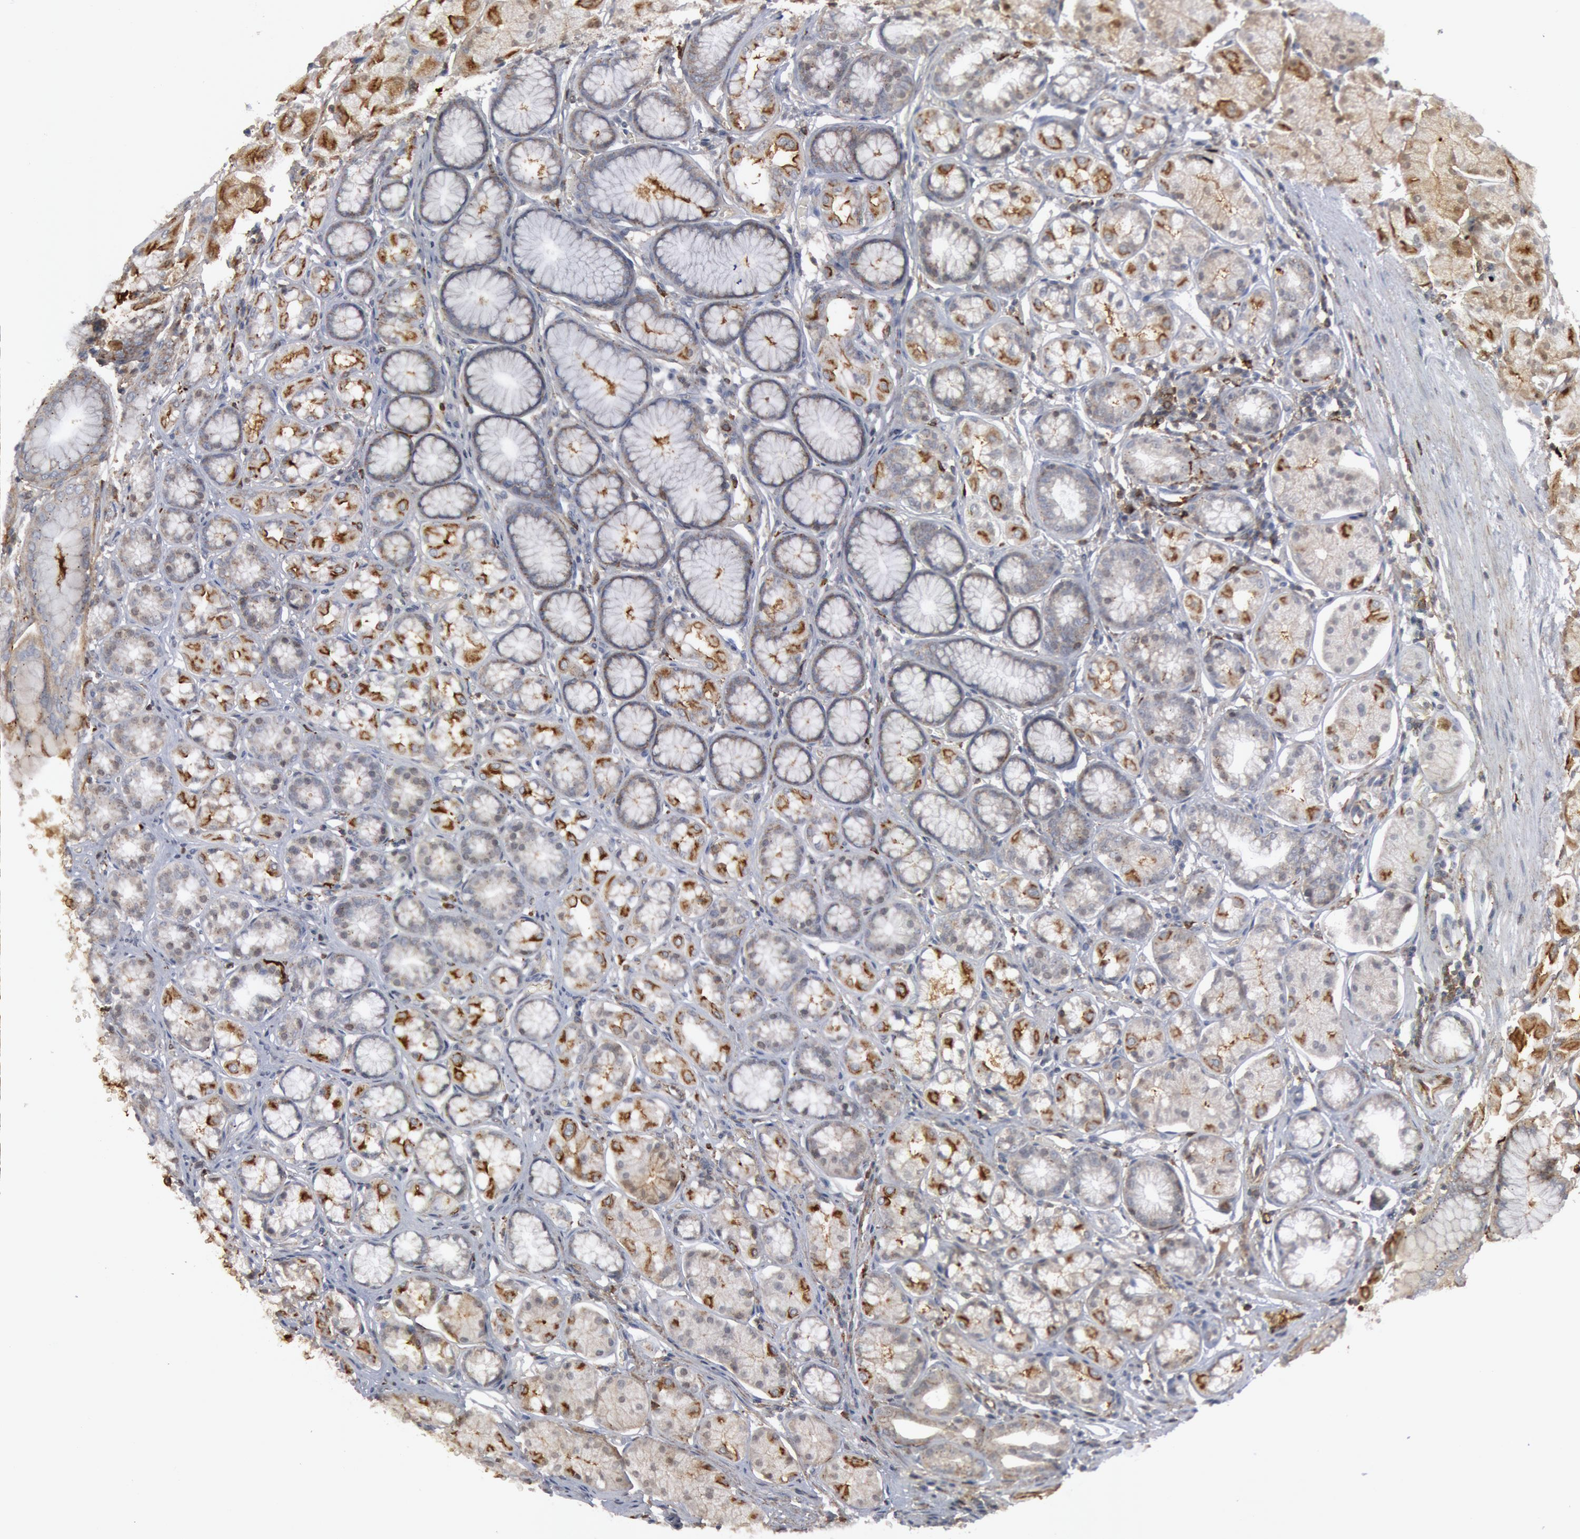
{"staining": {"intensity": "moderate", "quantity": ">75%", "location": "cytoplasmic/membranous"}, "tissue": "stomach", "cell_type": "Glandular cells", "image_type": "normal", "snomed": [{"axis": "morphology", "description": "Normal tissue, NOS"}, {"axis": "topography", "description": "Stomach"}, {"axis": "topography", "description": "Stomach, lower"}], "caption": "Normal stomach exhibits moderate cytoplasmic/membranous staining in about >75% of glandular cells, visualized by immunohistochemistry.", "gene": "C1QC", "patient": {"sex": "male", "age": 76}}